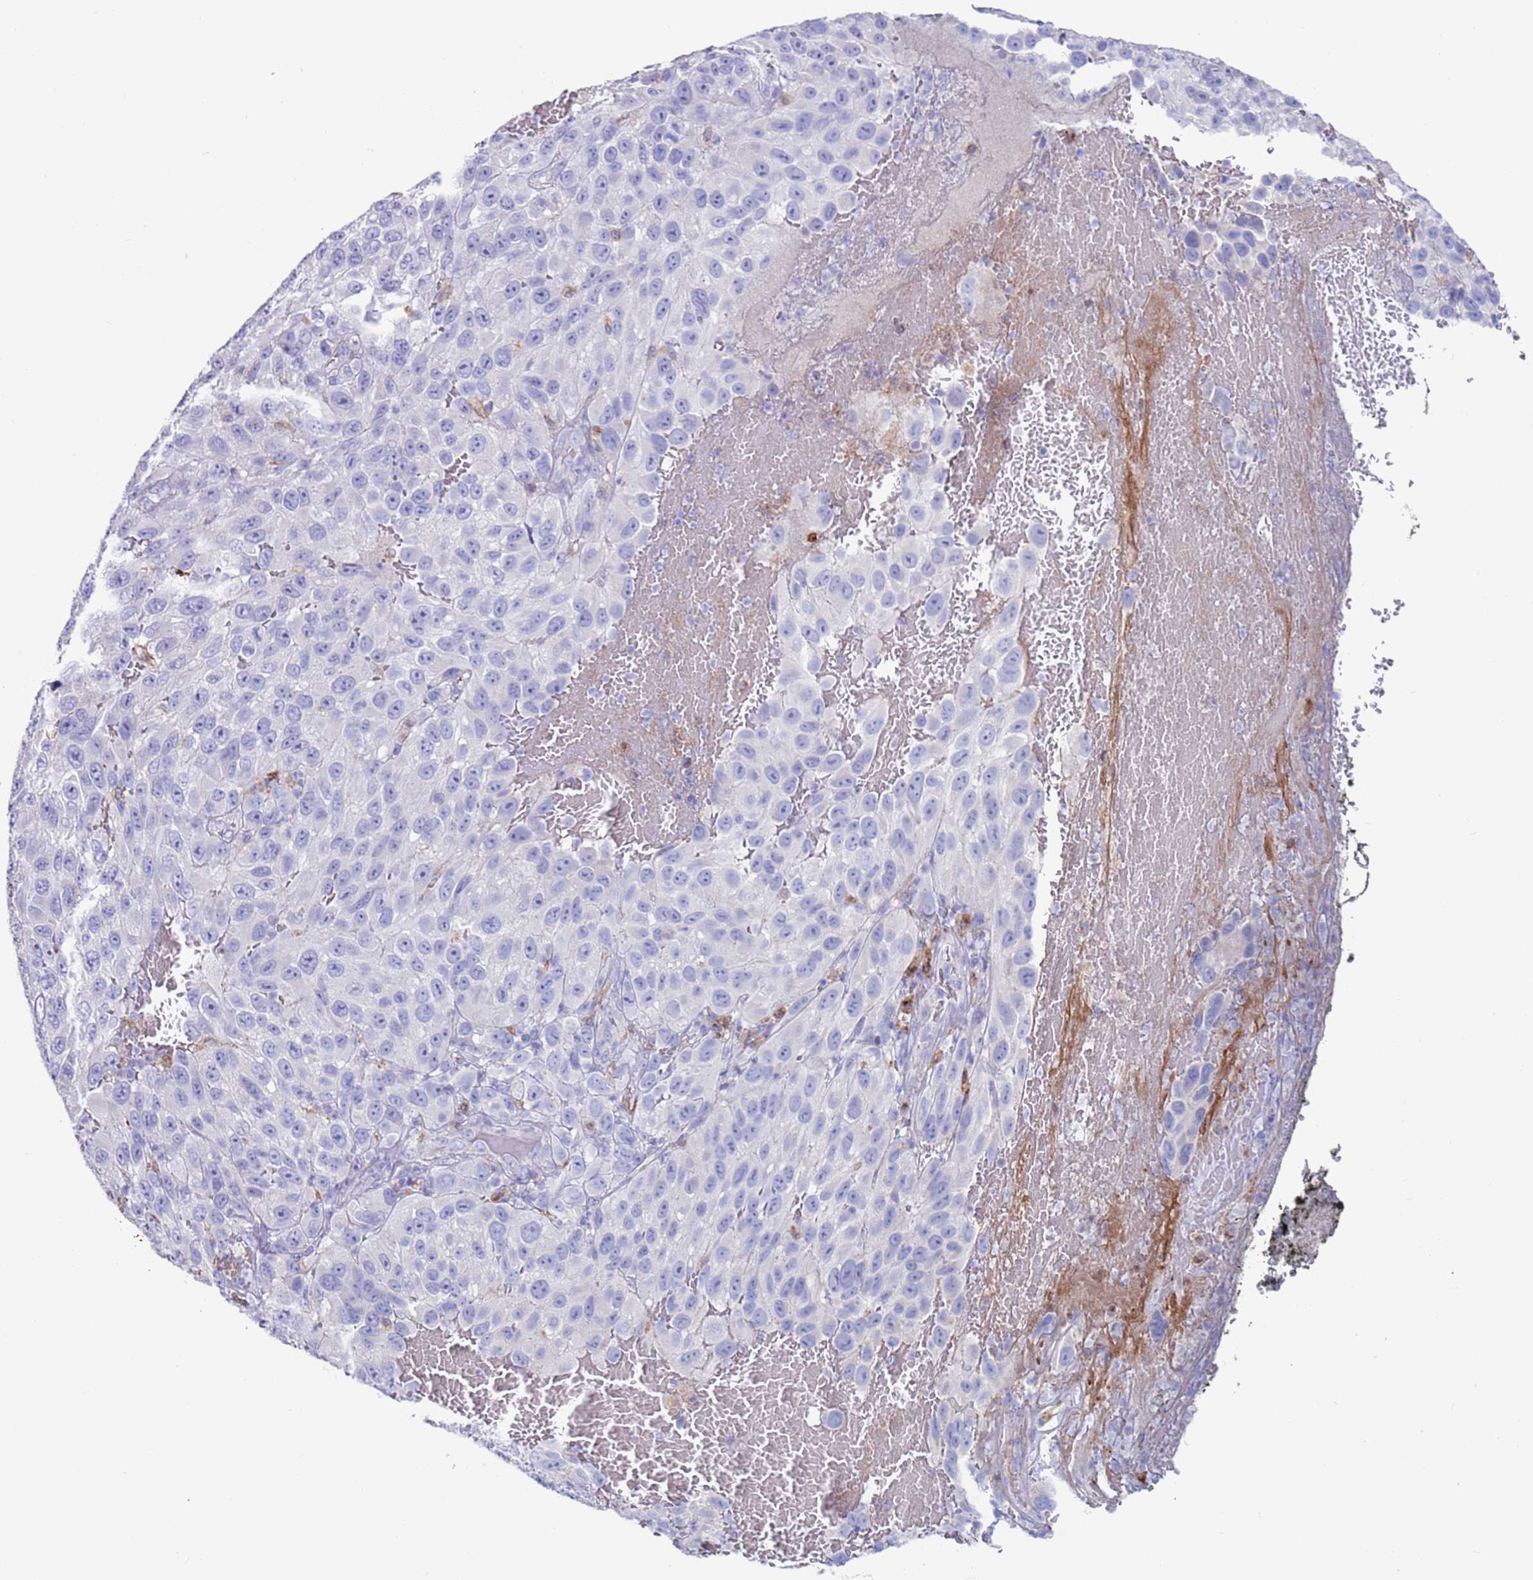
{"staining": {"intensity": "negative", "quantity": "none", "location": "none"}, "tissue": "melanoma", "cell_type": "Tumor cells", "image_type": "cancer", "snomed": [{"axis": "morphology", "description": "Normal tissue, NOS"}, {"axis": "morphology", "description": "Malignant melanoma, NOS"}, {"axis": "topography", "description": "Skin"}], "caption": "A high-resolution histopathology image shows IHC staining of malignant melanoma, which demonstrates no significant positivity in tumor cells.", "gene": "GREB1L", "patient": {"sex": "female", "age": 96}}